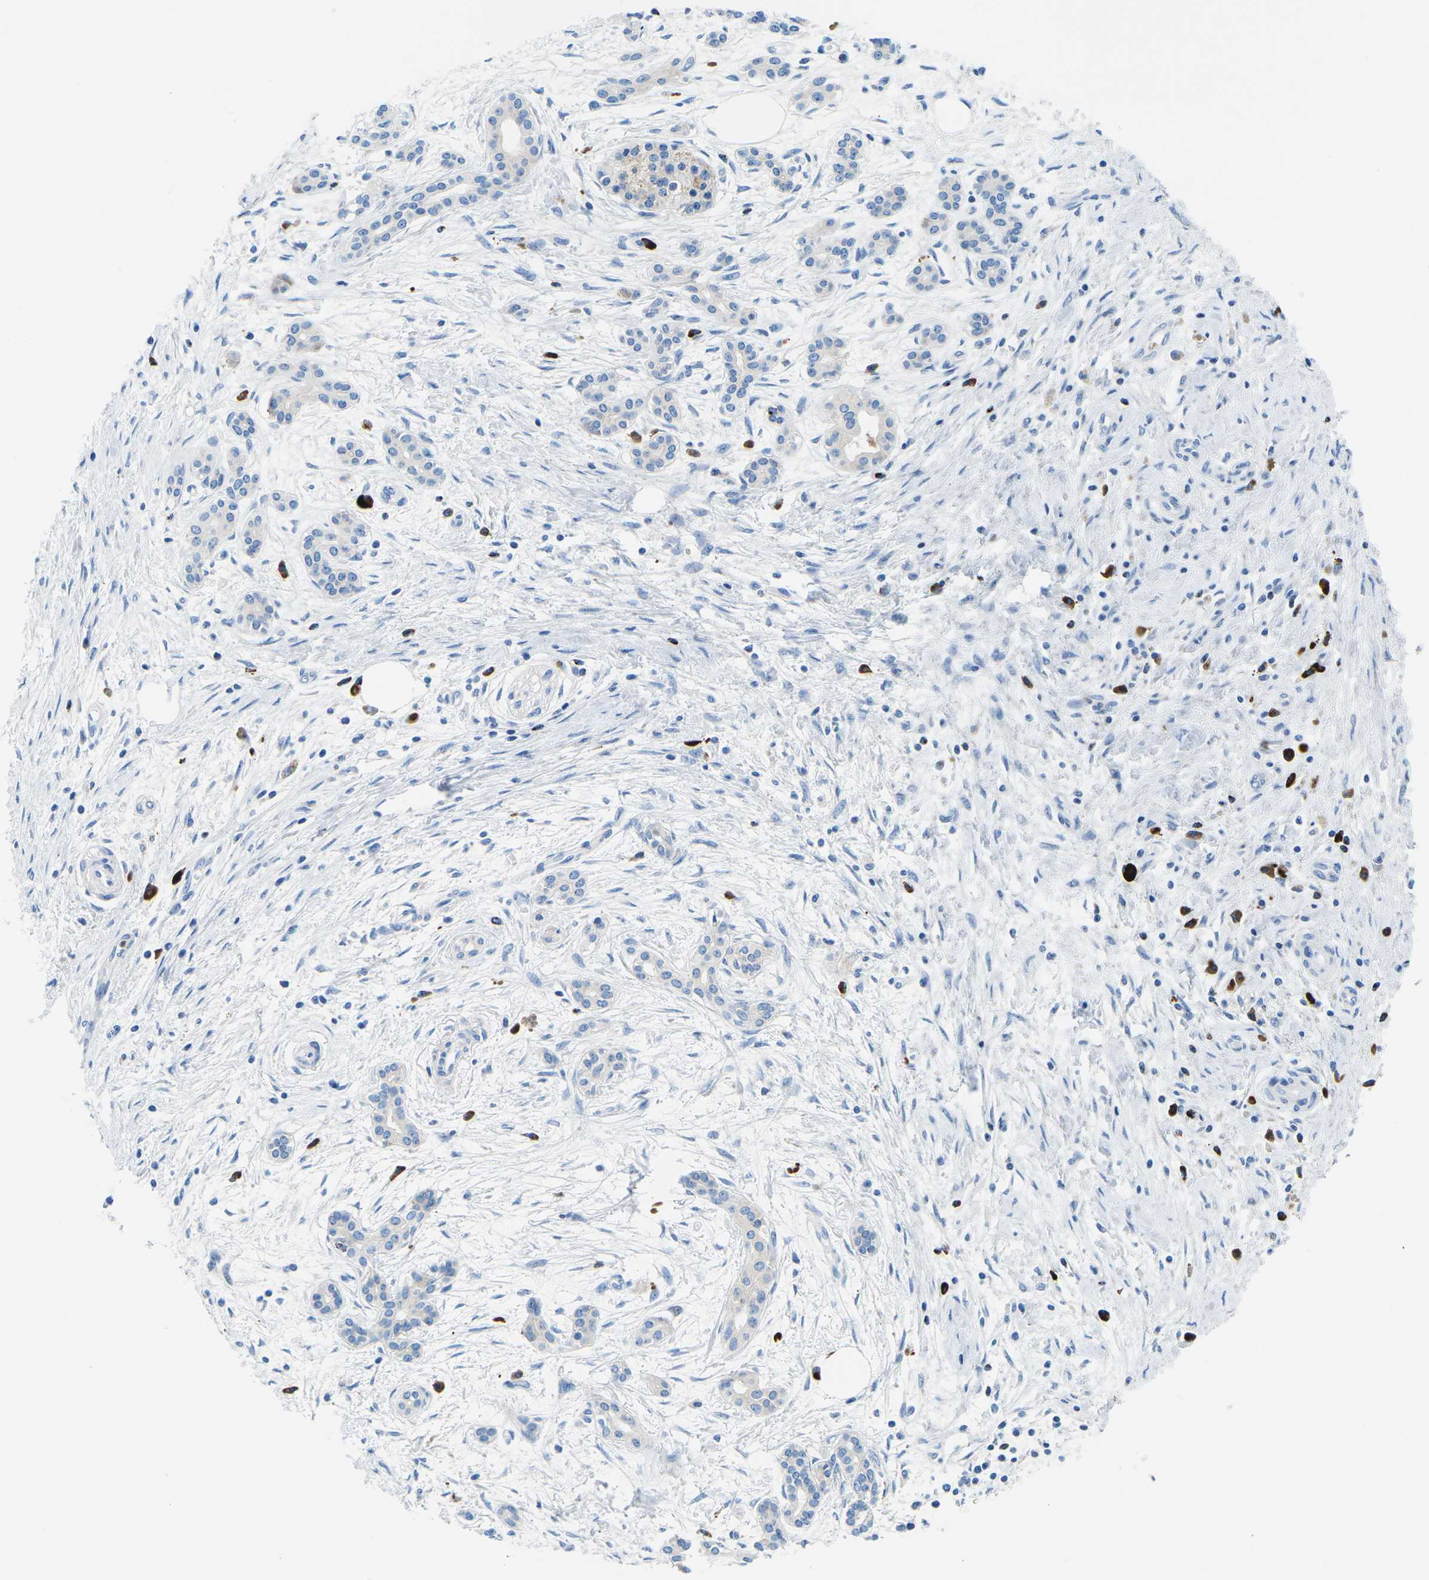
{"staining": {"intensity": "negative", "quantity": "none", "location": "none"}, "tissue": "pancreatic cancer", "cell_type": "Tumor cells", "image_type": "cancer", "snomed": [{"axis": "morphology", "description": "Adenocarcinoma, NOS"}, {"axis": "topography", "description": "Pancreas"}], "caption": "This is a photomicrograph of immunohistochemistry (IHC) staining of adenocarcinoma (pancreatic), which shows no expression in tumor cells.", "gene": "MC4R", "patient": {"sex": "female", "age": 70}}